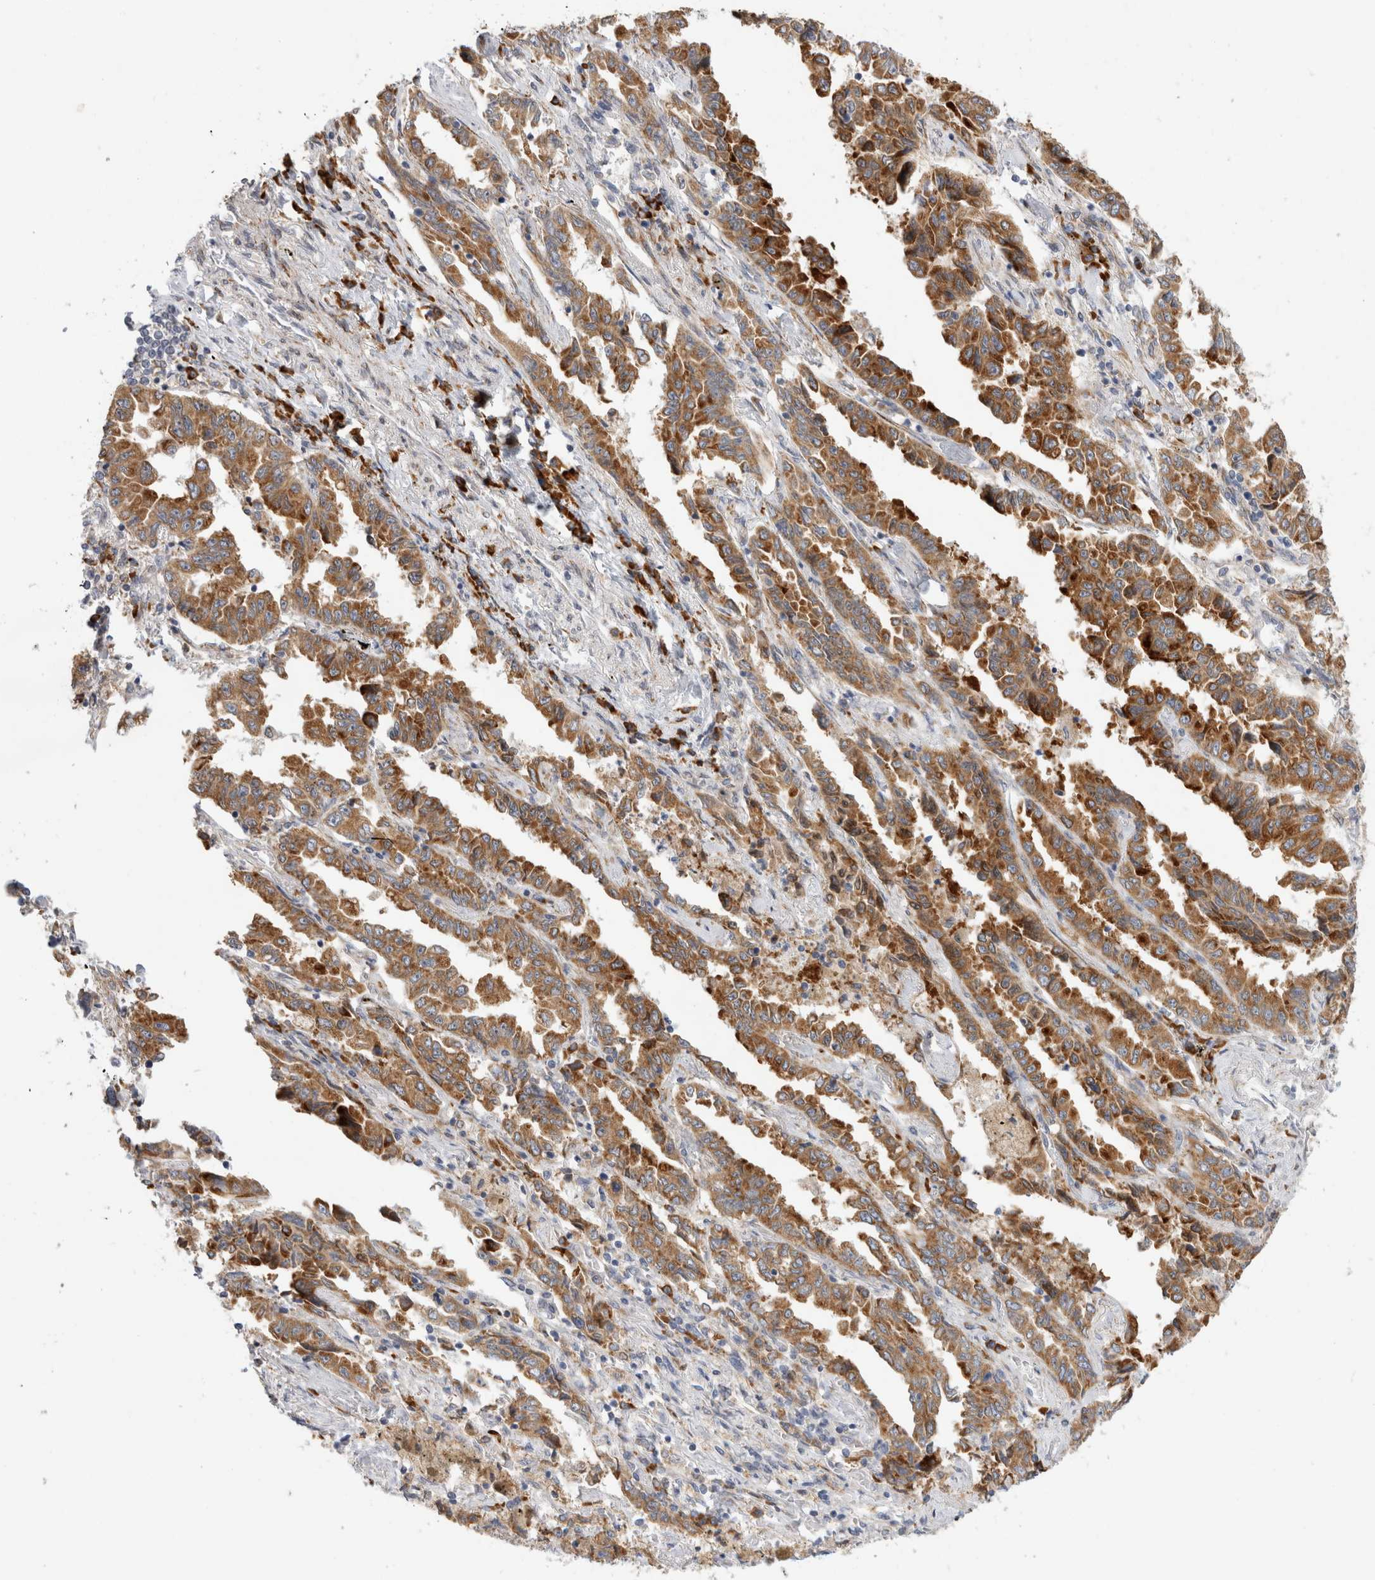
{"staining": {"intensity": "strong", "quantity": ">75%", "location": "cytoplasmic/membranous"}, "tissue": "lung cancer", "cell_type": "Tumor cells", "image_type": "cancer", "snomed": [{"axis": "morphology", "description": "Adenocarcinoma, NOS"}, {"axis": "topography", "description": "Lung"}], "caption": "This histopathology image reveals immunohistochemistry staining of lung adenocarcinoma, with high strong cytoplasmic/membranous staining in about >75% of tumor cells.", "gene": "RPN2", "patient": {"sex": "female", "age": 51}}